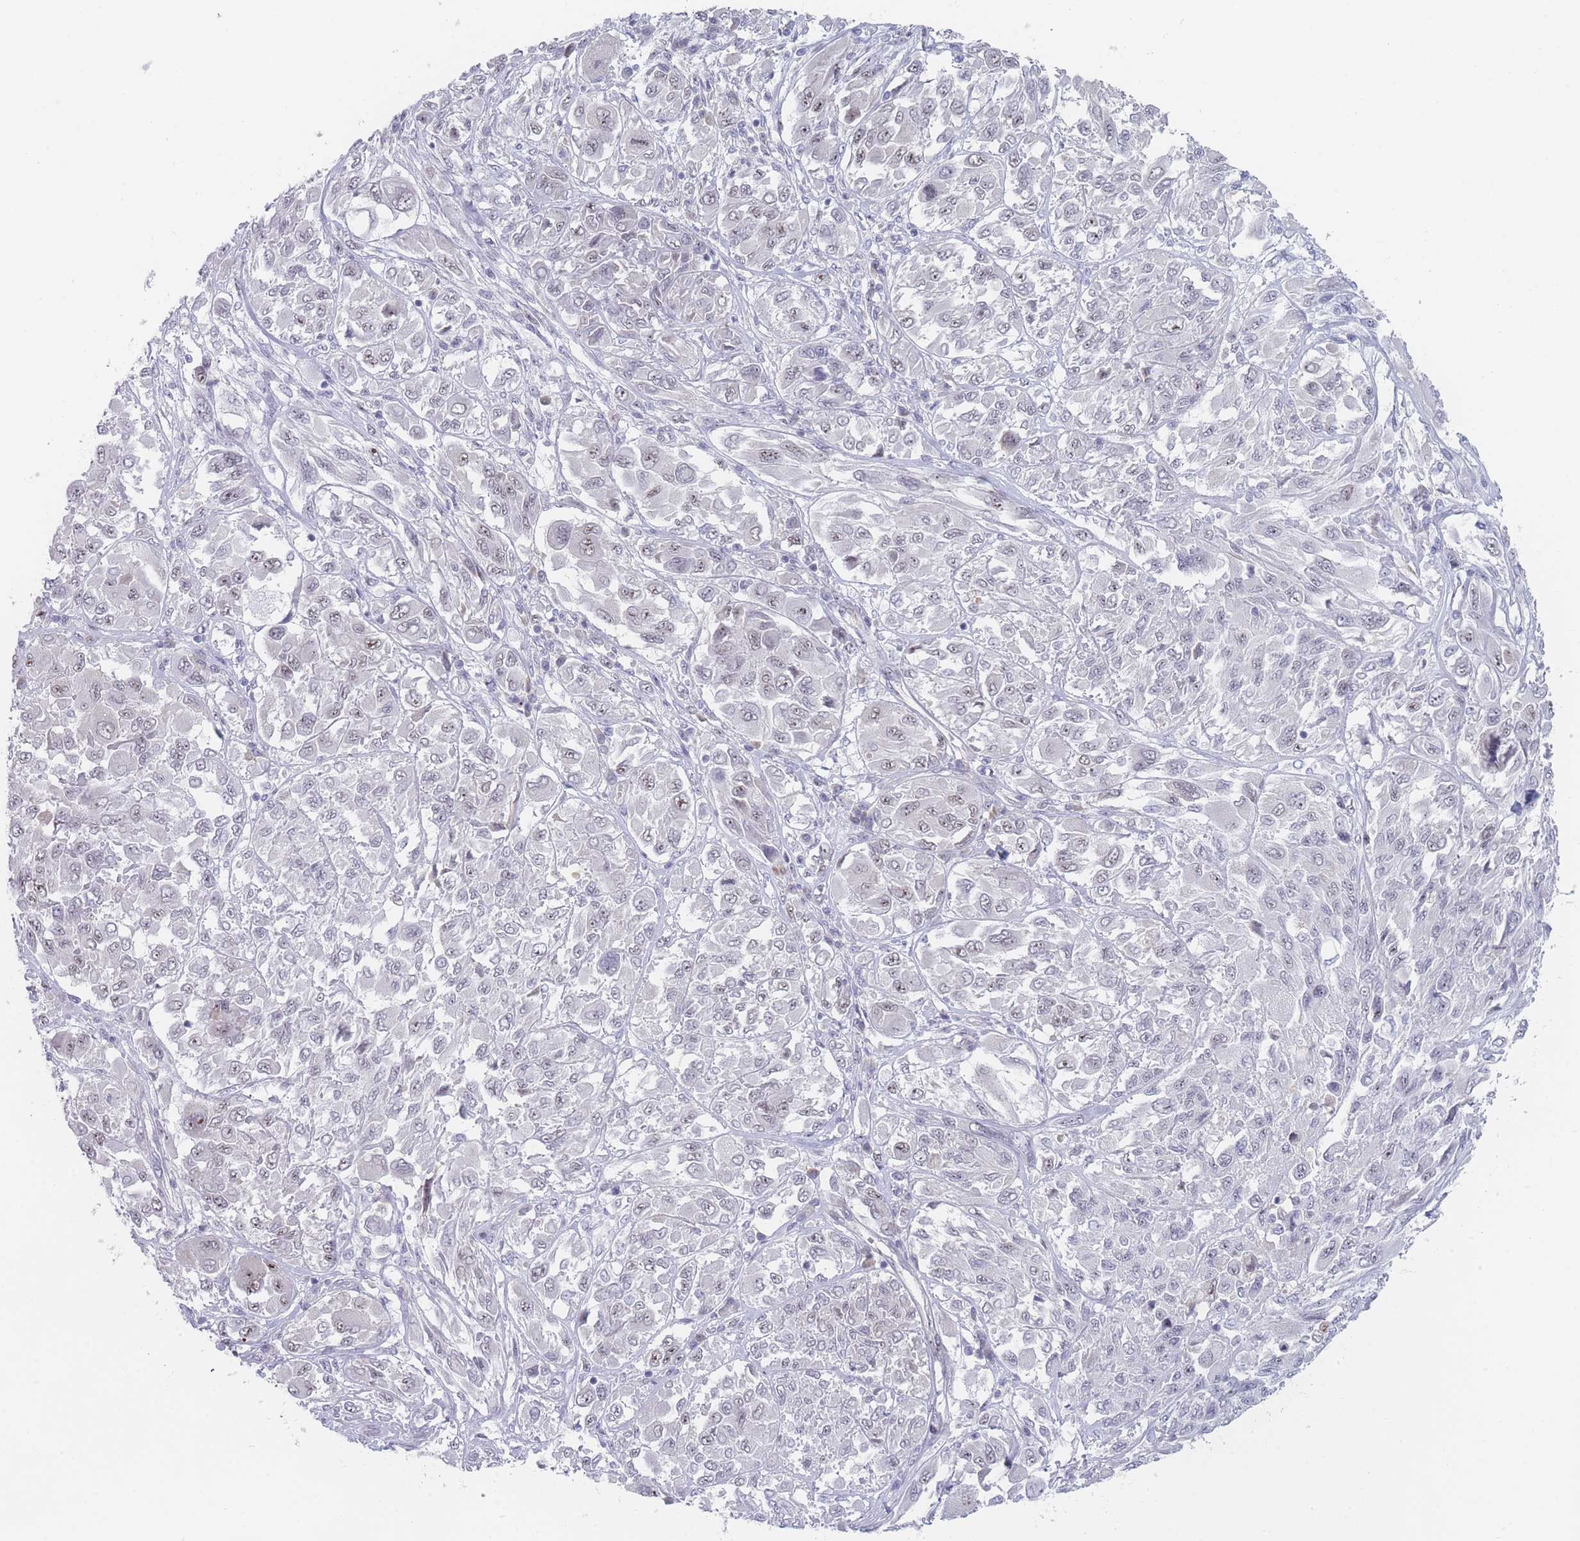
{"staining": {"intensity": "weak", "quantity": "<25%", "location": "nuclear"}, "tissue": "melanoma", "cell_type": "Tumor cells", "image_type": "cancer", "snomed": [{"axis": "morphology", "description": "Malignant melanoma, NOS"}, {"axis": "topography", "description": "Skin"}], "caption": "This is an IHC histopathology image of human malignant melanoma. There is no expression in tumor cells.", "gene": "RNF8", "patient": {"sex": "female", "age": 91}}